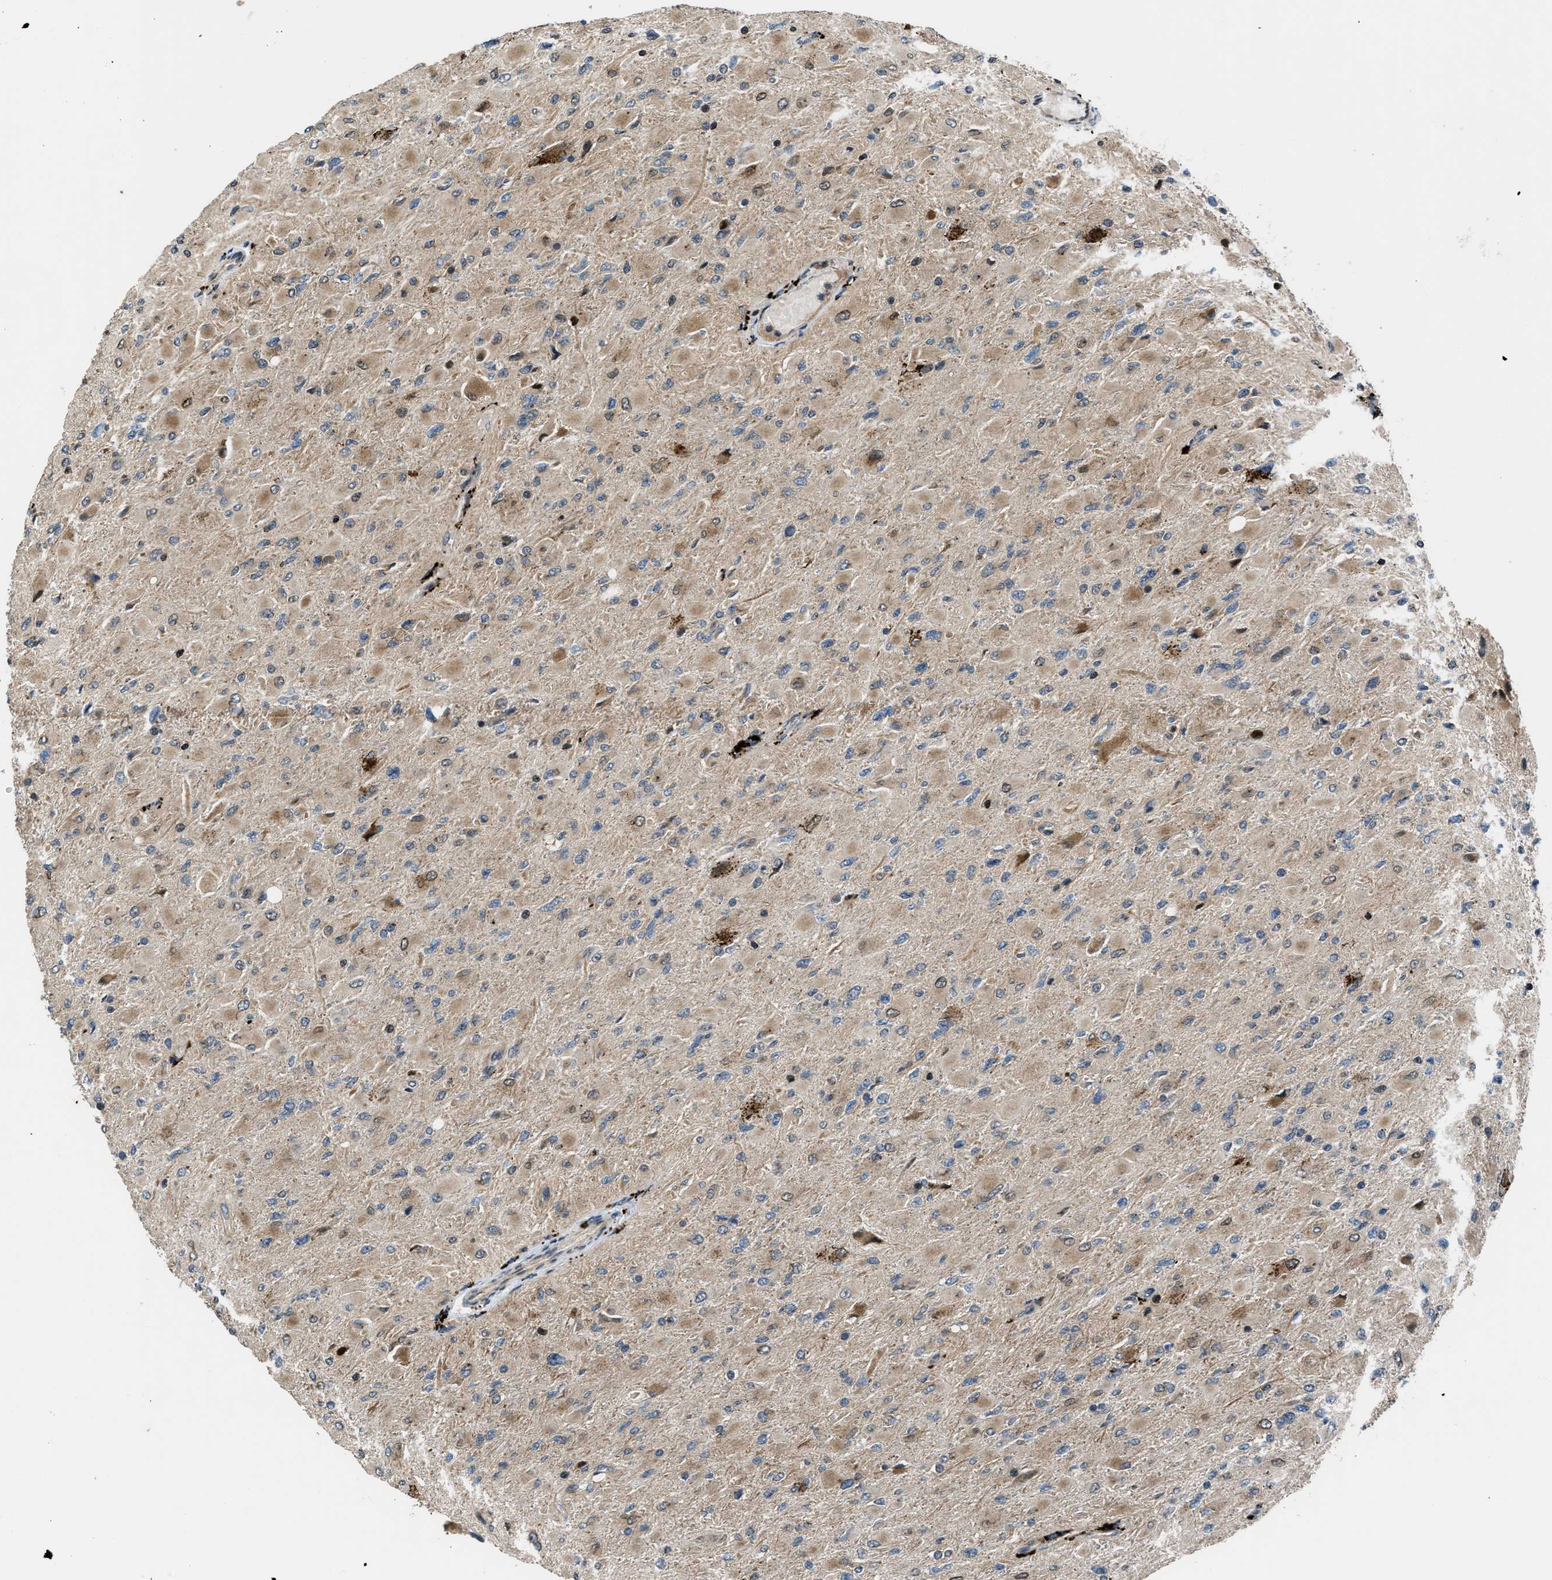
{"staining": {"intensity": "weak", "quantity": ">75%", "location": "cytoplasmic/membranous"}, "tissue": "glioma", "cell_type": "Tumor cells", "image_type": "cancer", "snomed": [{"axis": "morphology", "description": "Glioma, malignant, High grade"}, {"axis": "topography", "description": "Cerebral cortex"}], "caption": "A brown stain labels weak cytoplasmic/membranous positivity of a protein in human glioma tumor cells.", "gene": "CTBS", "patient": {"sex": "female", "age": 36}}